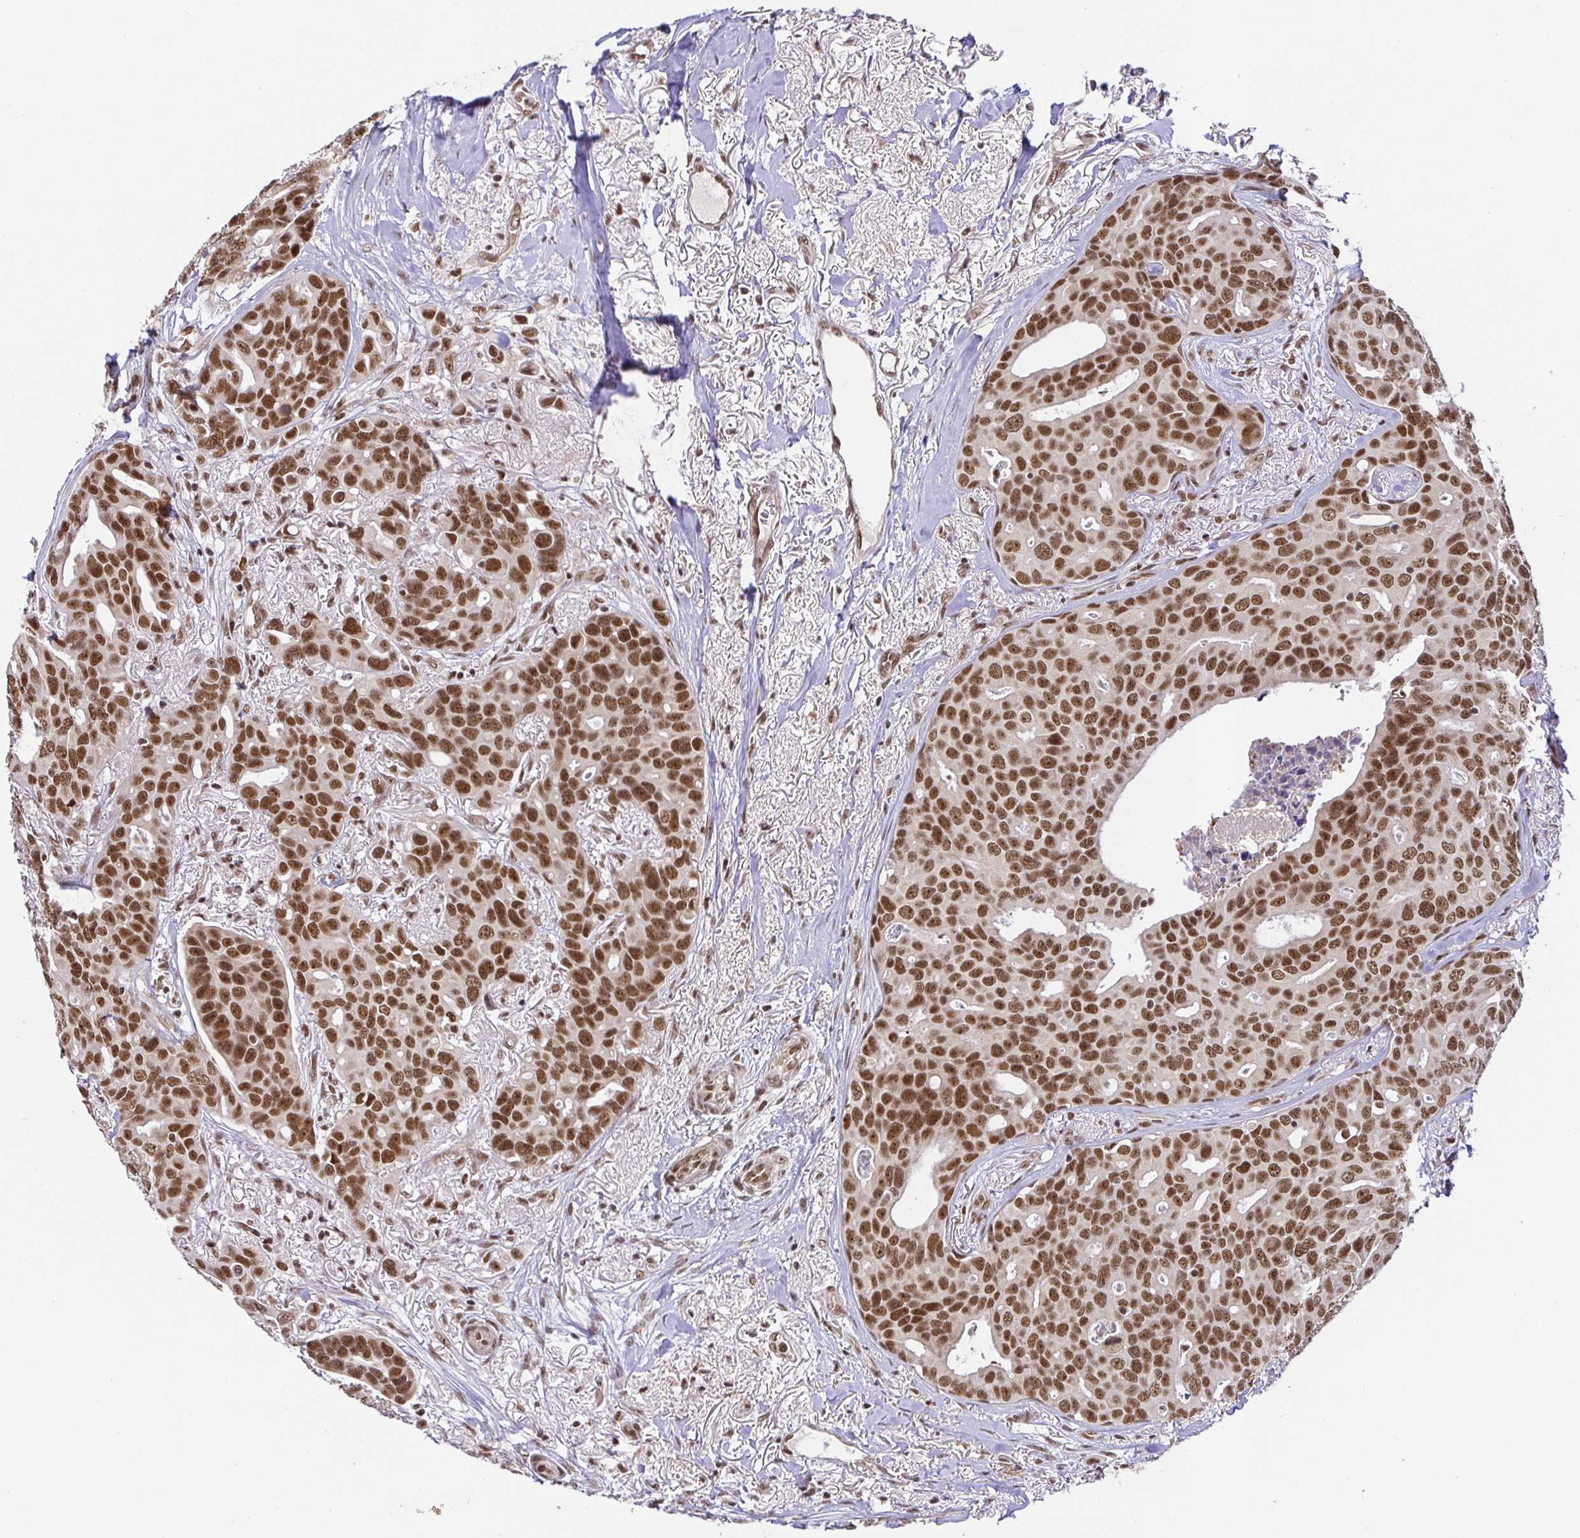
{"staining": {"intensity": "moderate", "quantity": ">75%", "location": "nuclear"}, "tissue": "breast cancer", "cell_type": "Tumor cells", "image_type": "cancer", "snomed": [{"axis": "morphology", "description": "Duct carcinoma"}, {"axis": "topography", "description": "Breast"}], "caption": "Human invasive ductal carcinoma (breast) stained for a protein (brown) reveals moderate nuclear positive expression in approximately >75% of tumor cells.", "gene": "USF1", "patient": {"sex": "female", "age": 54}}